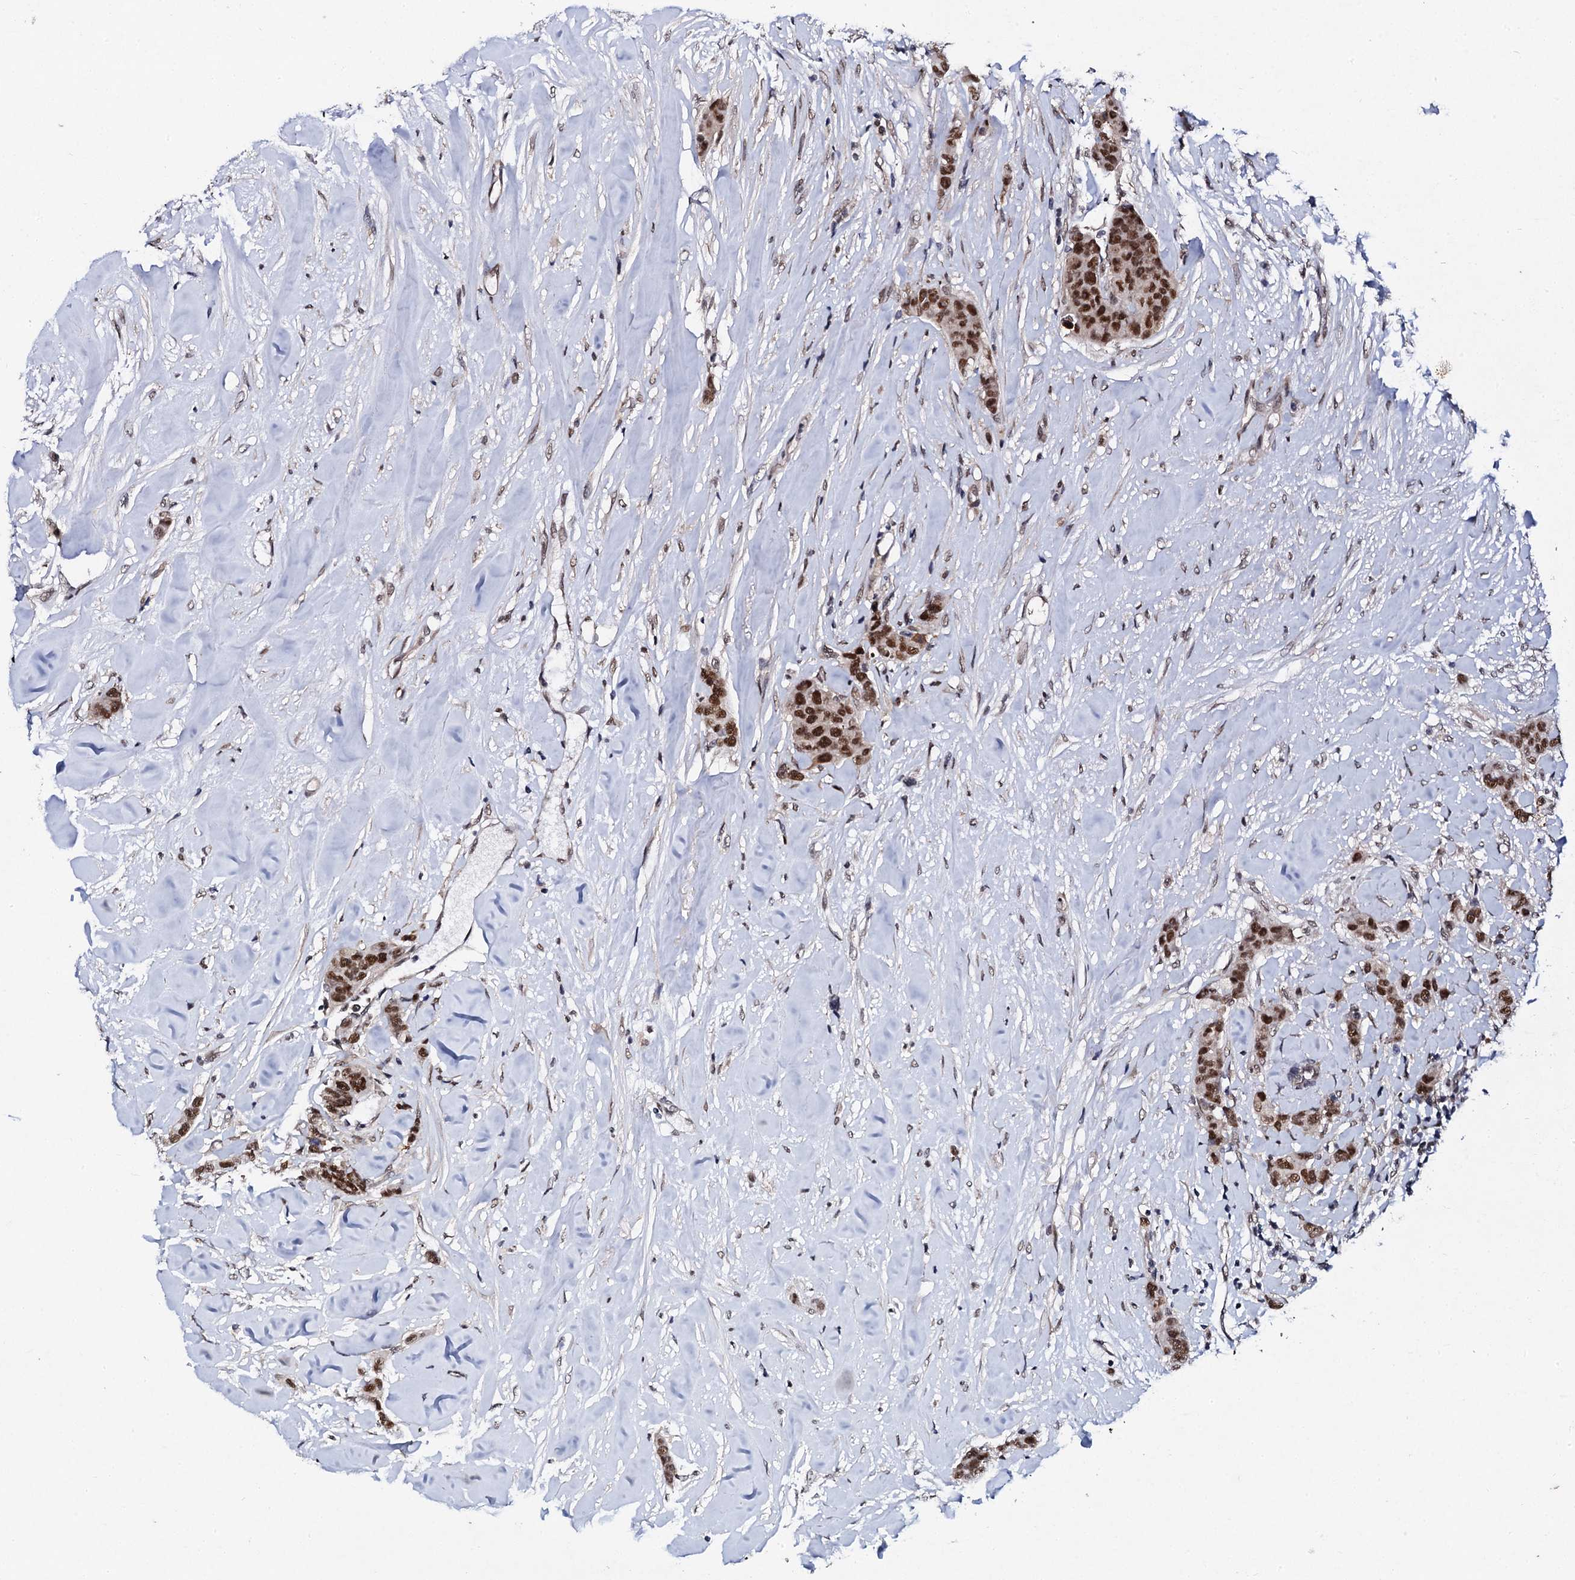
{"staining": {"intensity": "strong", "quantity": ">75%", "location": "nuclear"}, "tissue": "breast cancer", "cell_type": "Tumor cells", "image_type": "cancer", "snomed": [{"axis": "morphology", "description": "Duct carcinoma"}, {"axis": "topography", "description": "Breast"}], "caption": "Immunohistochemical staining of human breast intraductal carcinoma shows high levels of strong nuclear protein expression in about >75% of tumor cells.", "gene": "CSTF3", "patient": {"sex": "female", "age": 40}}